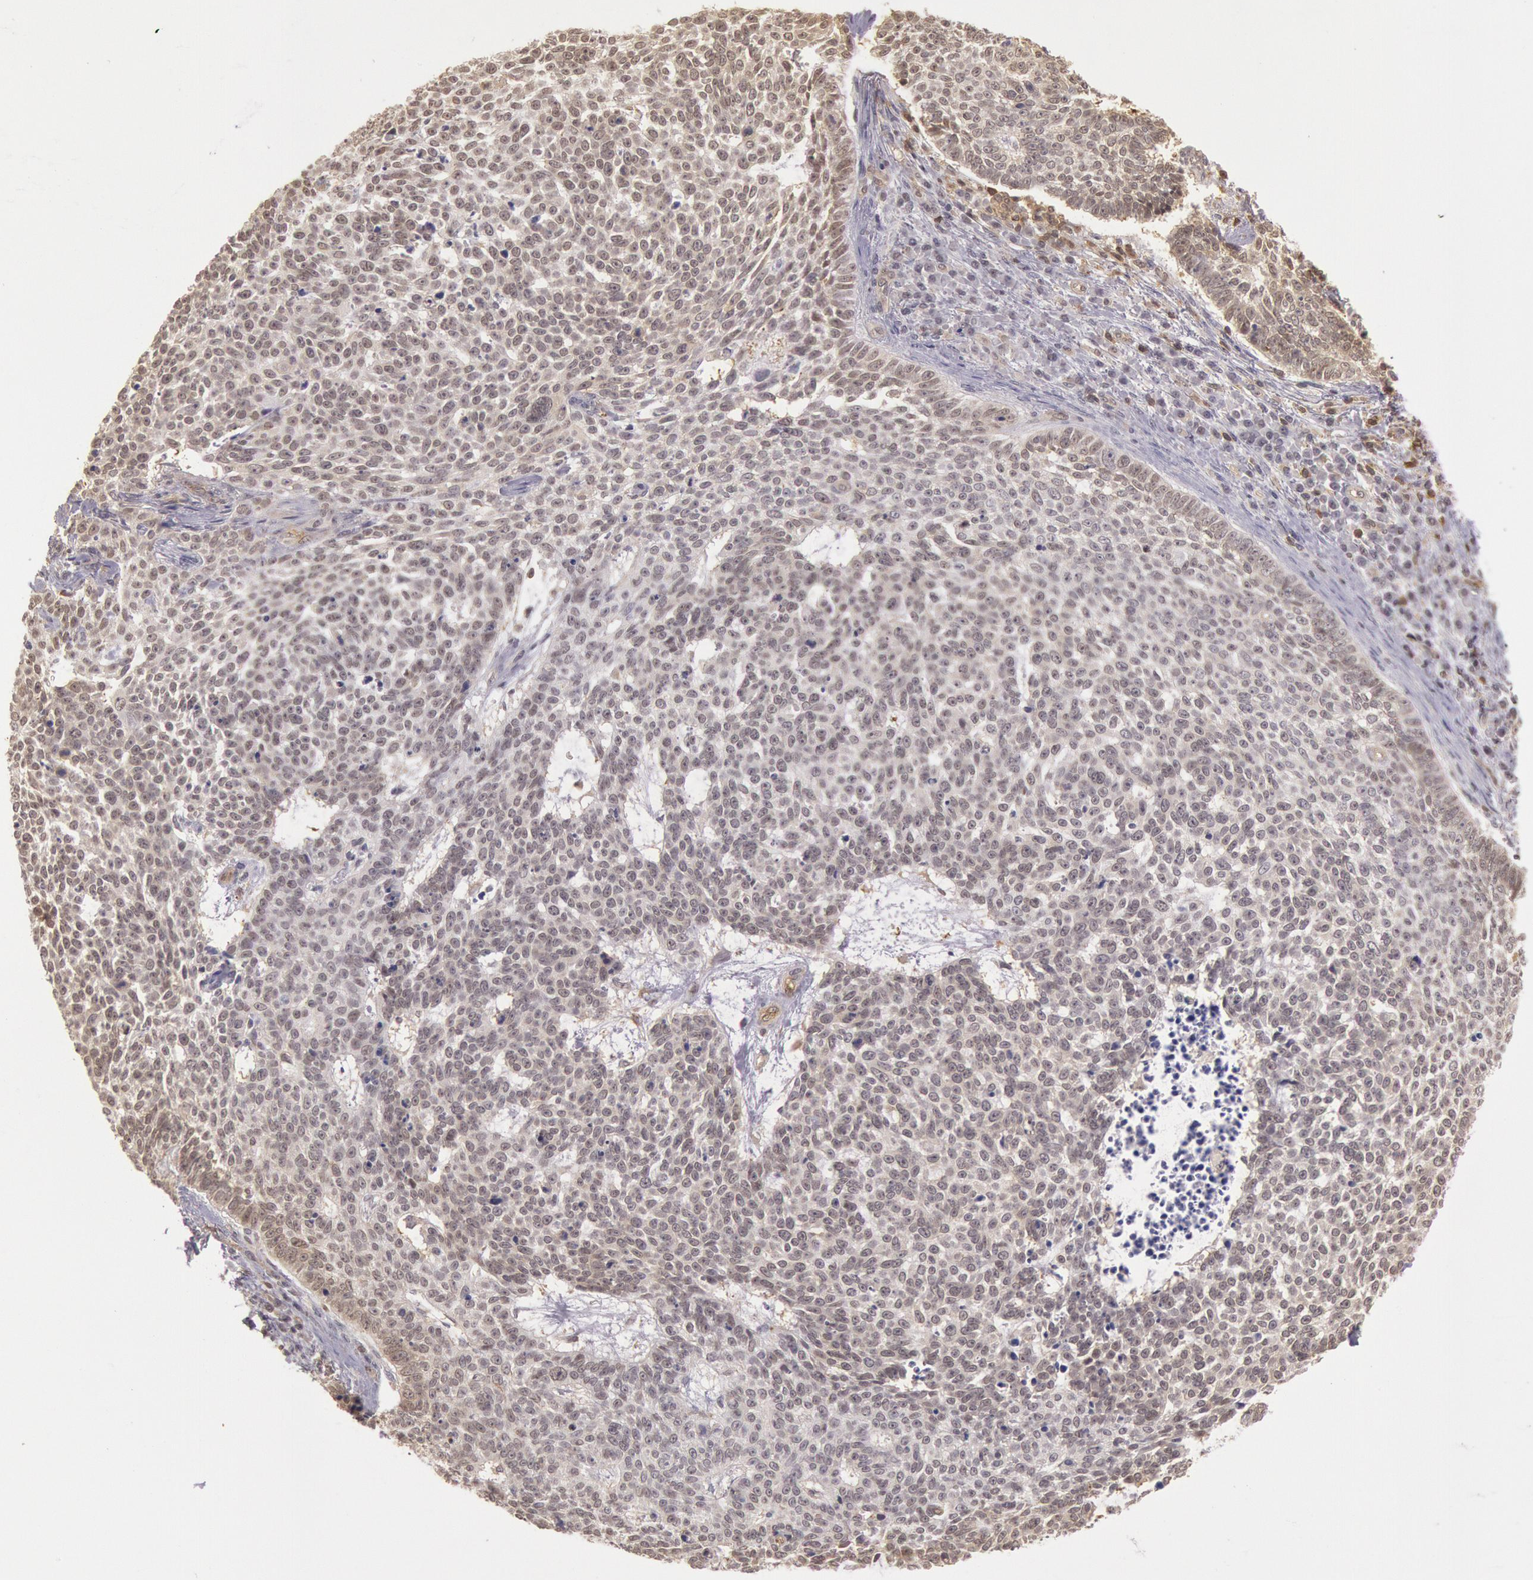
{"staining": {"intensity": "weak", "quantity": "25%-75%", "location": "cytoplasmic/membranous"}, "tissue": "skin cancer", "cell_type": "Tumor cells", "image_type": "cancer", "snomed": [{"axis": "morphology", "description": "Basal cell carcinoma"}, {"axis": "topography", "description": "Skin"}], "caption": "The photomicrograph reveals immunohistochemical staining of basal cell carcinoma (skin). There is weak cytoplasmic/membranous positivity is seen in about 25%-75% of tumor cells. (IHC, brightfield microscopy, high magnification).", "gene": "HIF1A", "patient": {"sex": "female", "age": 89}}